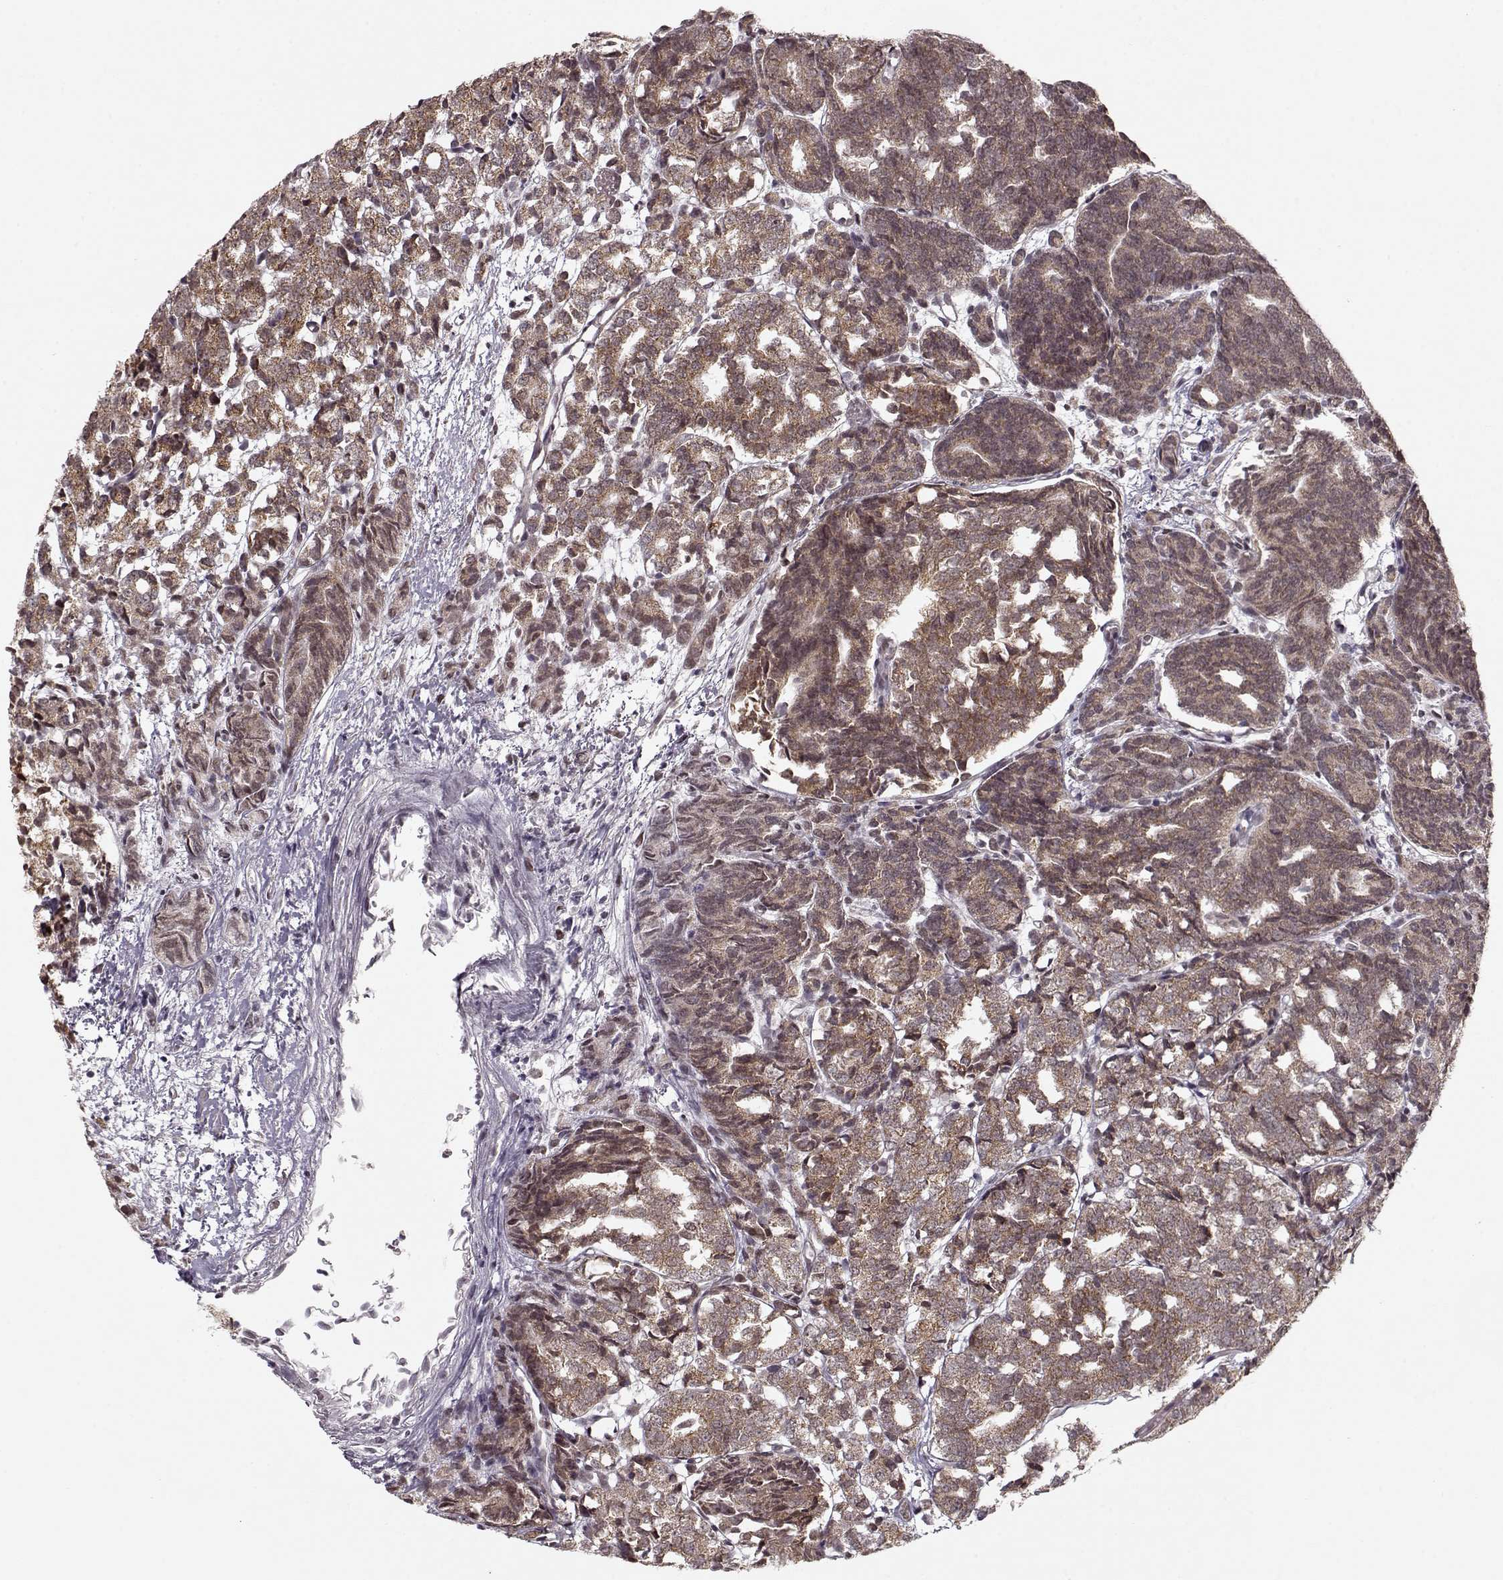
{"staining": {"intensity": "strong", "quantity": ">75%", "location": "cytoplasmic/membranous"}, "tissue": "prostate cancer", "cell_type": "Tumor cells", "image_type": "cancer", "snomed": [{"axis": "morphology", "description": "Adenocarcinoma, High grade"}, {"axis": "topography", "description": "Prostate"}], "caption": "Human high-grade adenocarcinoma (prostate) stained with a brown dye shows strong cytoplasmic/membranous positive positivity in approximately >75% of tumor cells.", "gene": "RAI1", "patient": {"sex": "male", "age": 53}}